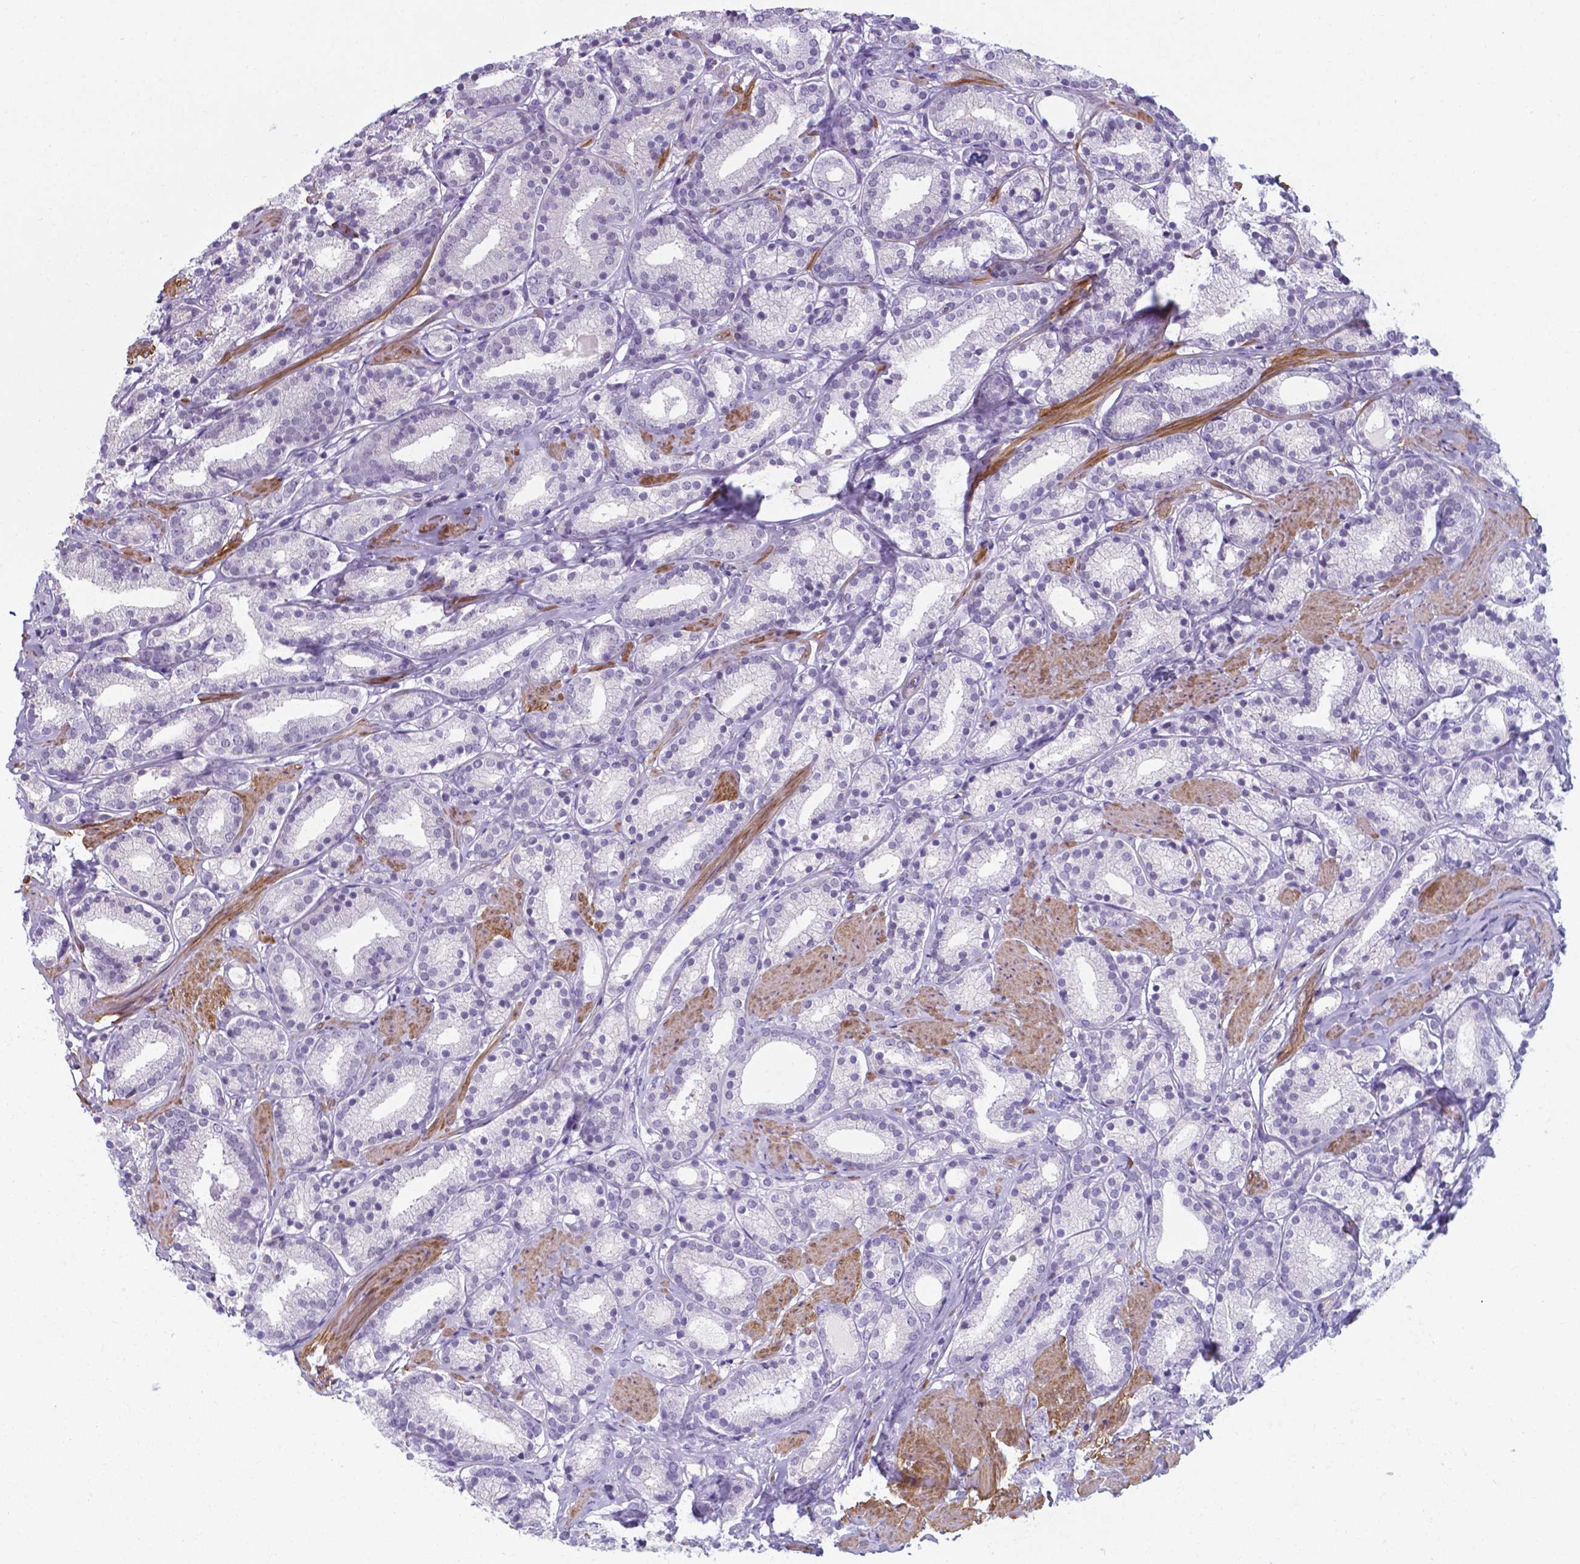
{"staining": {"intensity": "negative", "quantity": "none", "location": "none"}, "tissue": "prostate cancer", "cell_type": "Tumor cells", "image_type": "cancer", "snomed": [{"axis": "morphology", "description": "Adenocarcinoma, High grade"}, {"axis": "topography", "description": "Prostate"}], "caption": "High-grade adenocarcinoma (prostate) was stained to show a protein in brown. There is no significant positivity in tumor cells. Brightfield microscopy of immunohistochemistry stained with DAB (3,3'-diaminobenzidine) (brown) and hematoxylin (blue), captured at high magnification.", "gene": "AP5B1", "patient": {"sex": "male", "age": 63}}